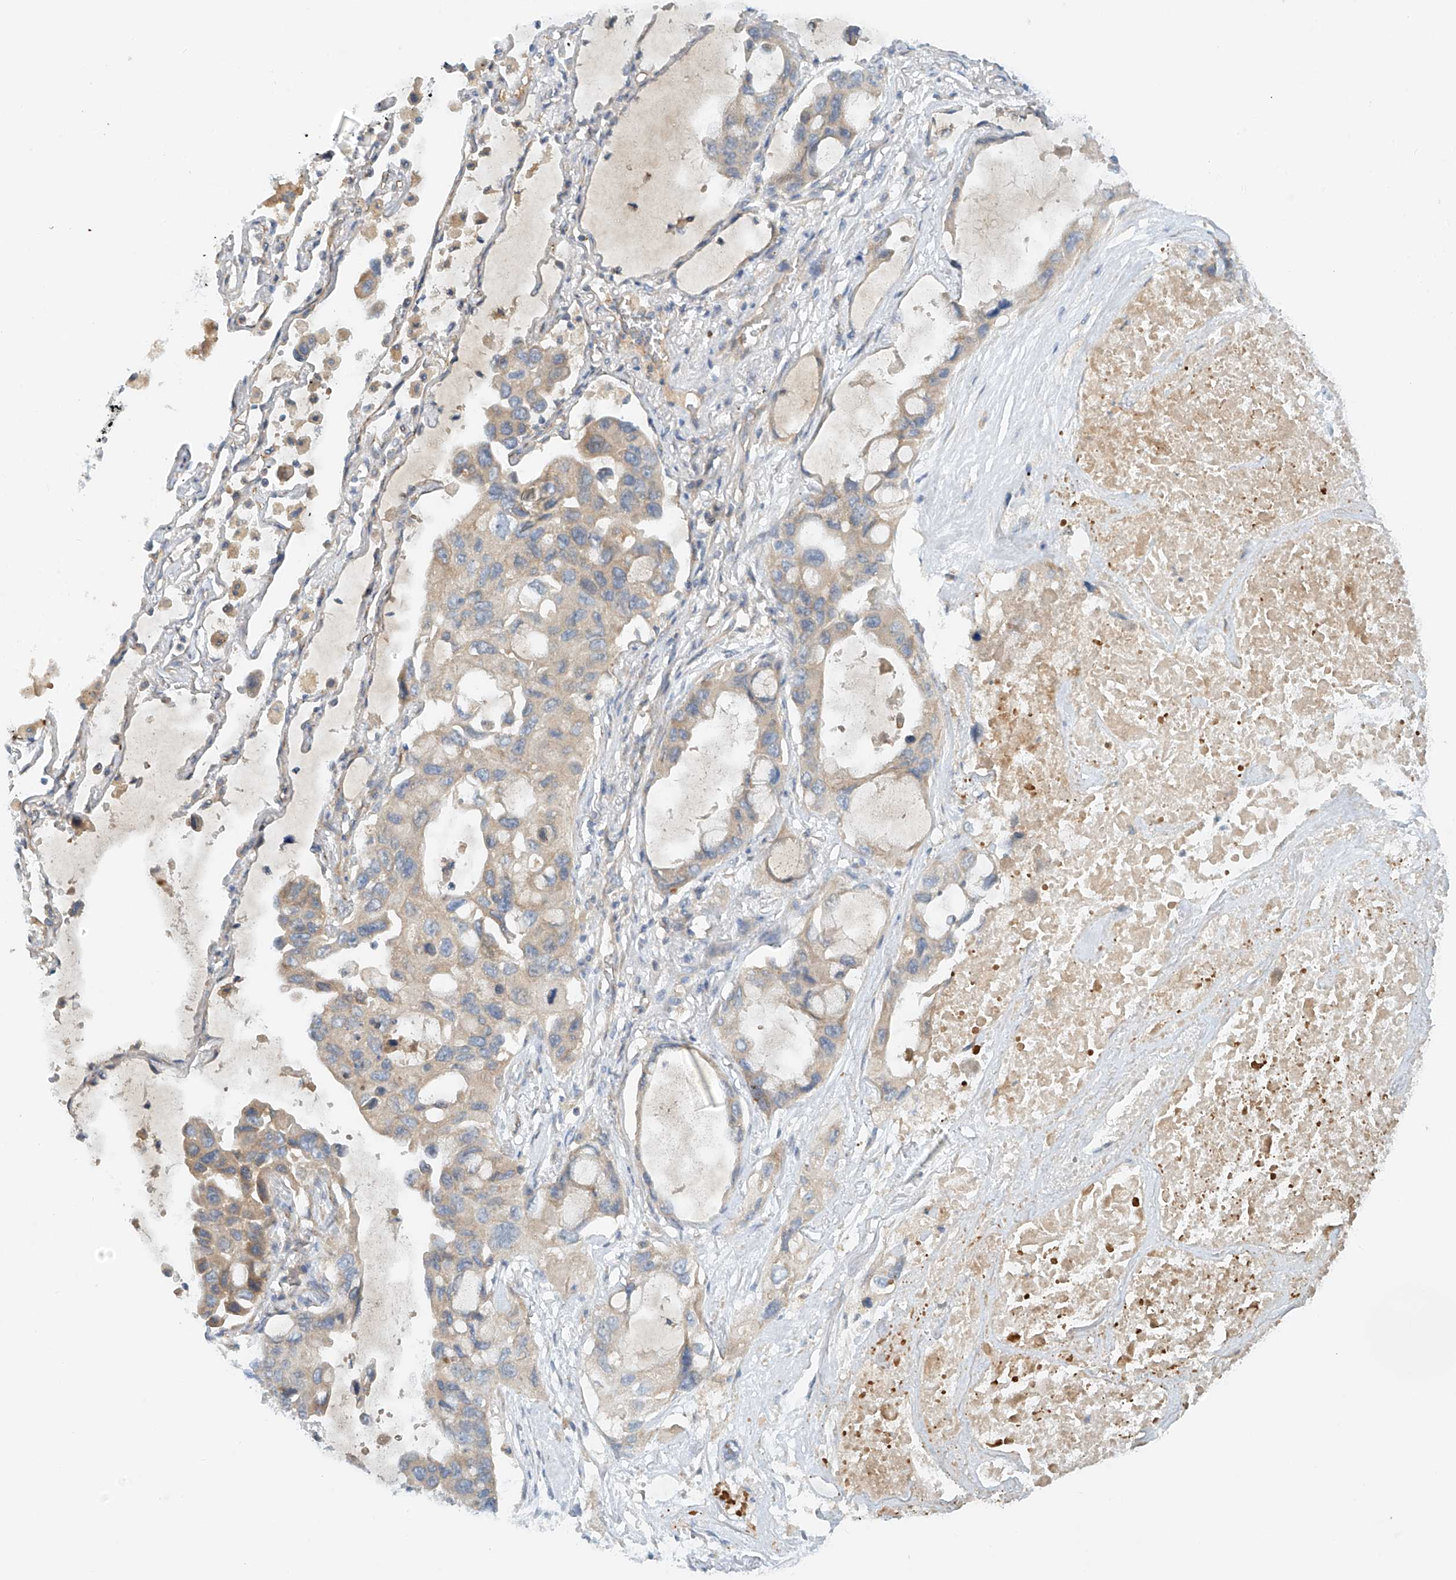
{"staining": {"intensity": "weak", "quantity": "25%-75%", "location": "cytoplasmic/membranous"}, "tissue": "lung cancer", "cell_type": "Tumor cells", "image_type": "cancer", "snomed": [{"axis": "morphology", "description": "Squamous cell carcinoma, NOS"}, {"axis": "topography", "description": "Lung"}], "caption": "Human lung squamous cell carcinoma stained with a brown dye demonstrates weak cytoplasmic/membranous positive positivity in approximately 25%-75% of tumor cells.", "gene": "LYRM9", "patient": {"sex": "female", "age": 73}}